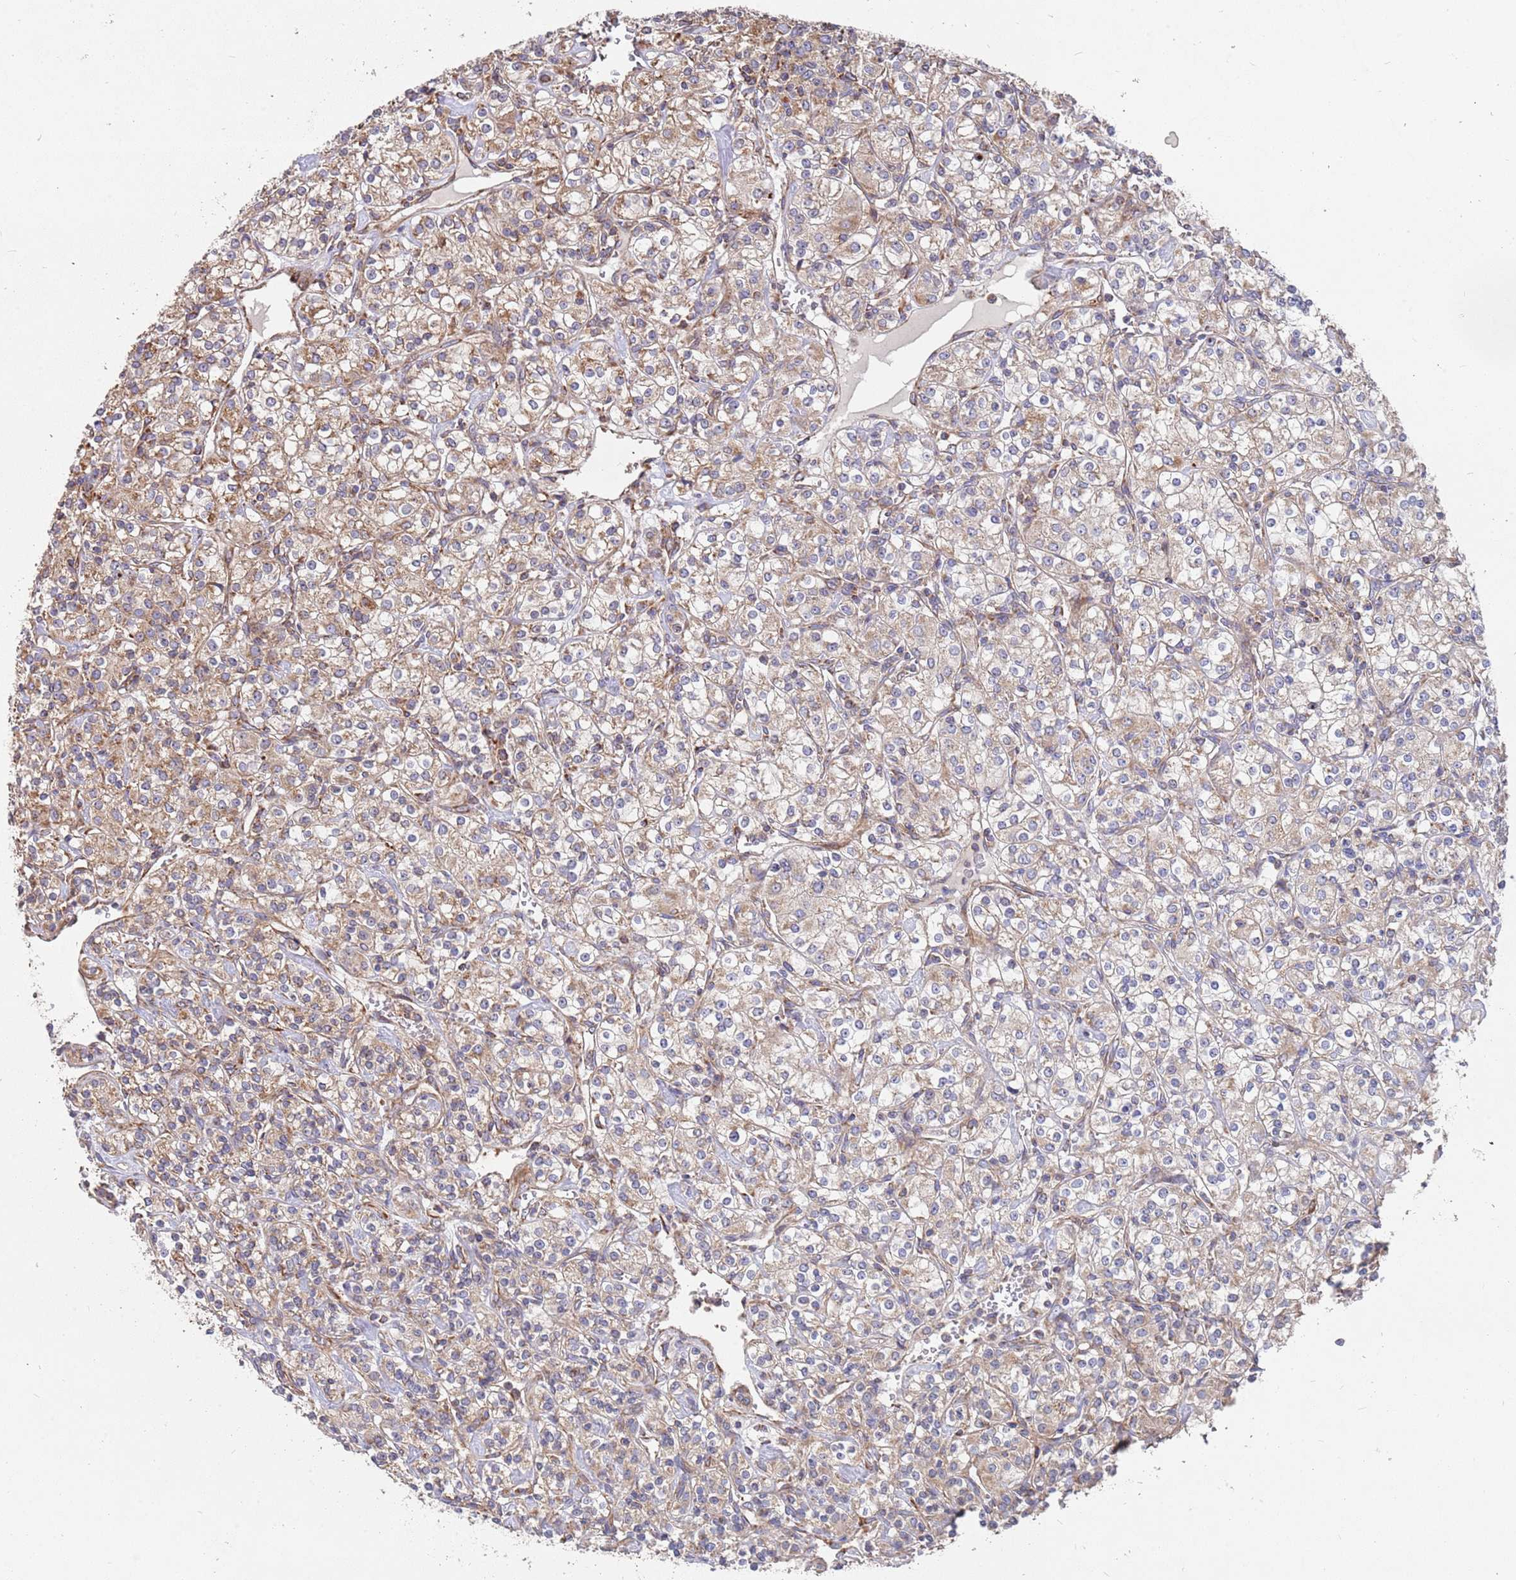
{"staining": {"intensity": "weak", "quantity": ">75%", "location": "cytoplasmic/membranous"}, "tissue": "renal cancer", "cell_type": "Tumor cells", "image_type": "cancer", "snomed": [{"axis": "morphology", "description": "Adenocarcinoma, NOS"}, {"axis": "topography", "description": "Kidney"}], "caption": "Immunohistochemical staining of adenocarcinoma (renal) displays weak cytoplasmic/membranous protein positivity in about >75% of tumor cells. (brown staining indicates protein expression, while blue staining denotes nuclei).", "gene": "WDFY3", "patient": {"sex": "male", "age": 77}}